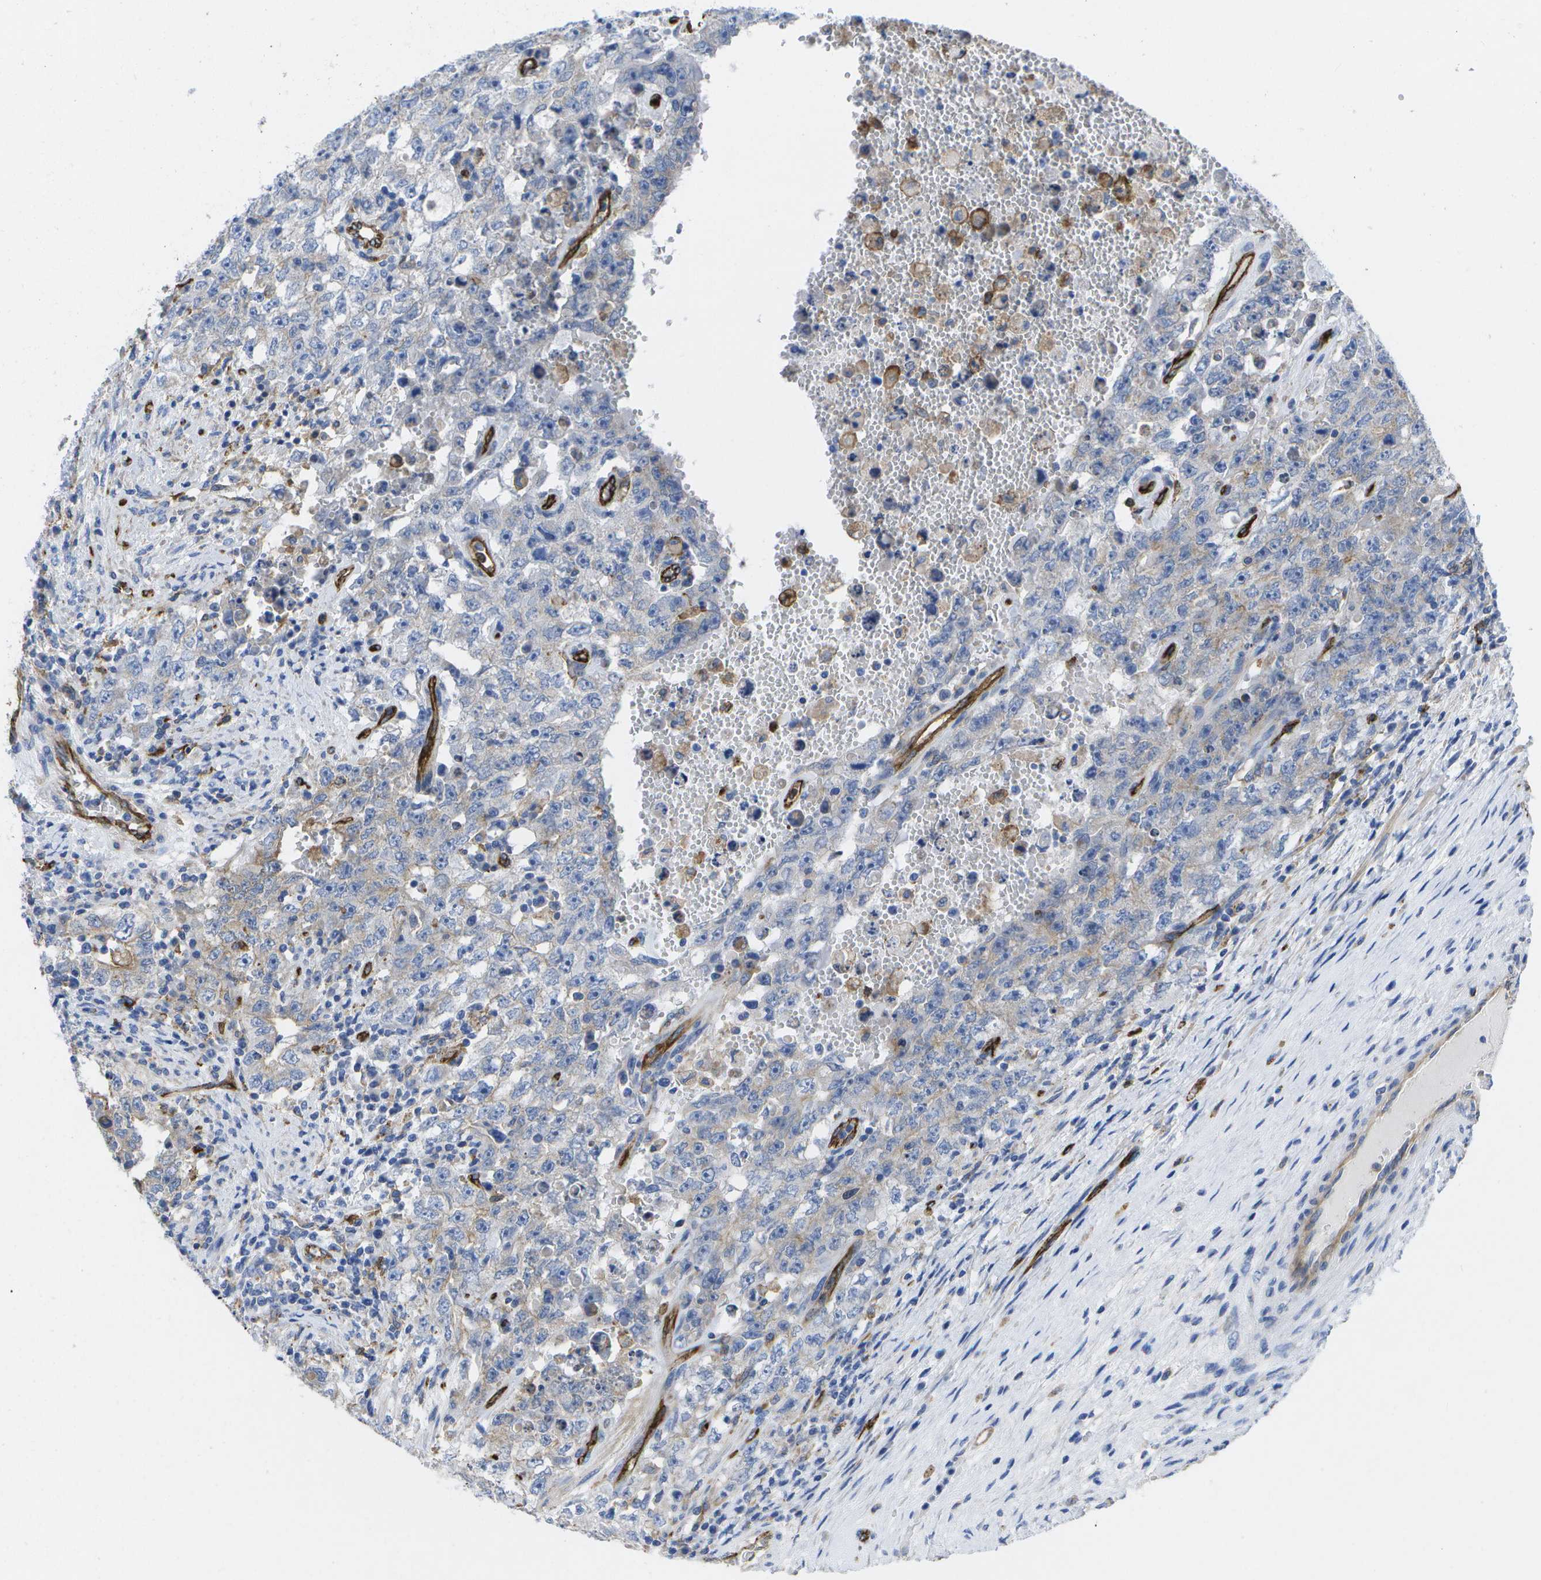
{"staining": {"intensity": "weak", "quantity": "<25%", "location": "cytoplasmic/membranous"}, "tissue": "testis cancer", "cell_type": "Tumor cells", "image_type": "cancer", "snomed": [{"axis": "morphology", "description": "Carcinoma, Embryonal, NOS"}, {"axis": "topography", "description": "Testis"}], "caption": "Image shows no significant protein expression in tumor cells of testis cancer. (Stains: DAB (3,3'-diaminobenzidine) IHC with hematoxylin counter stain, Microscopy: brightfield microscopy at high magnification).", "gene": "DYSF", "patient": {"sex": "male", "age": 26}}